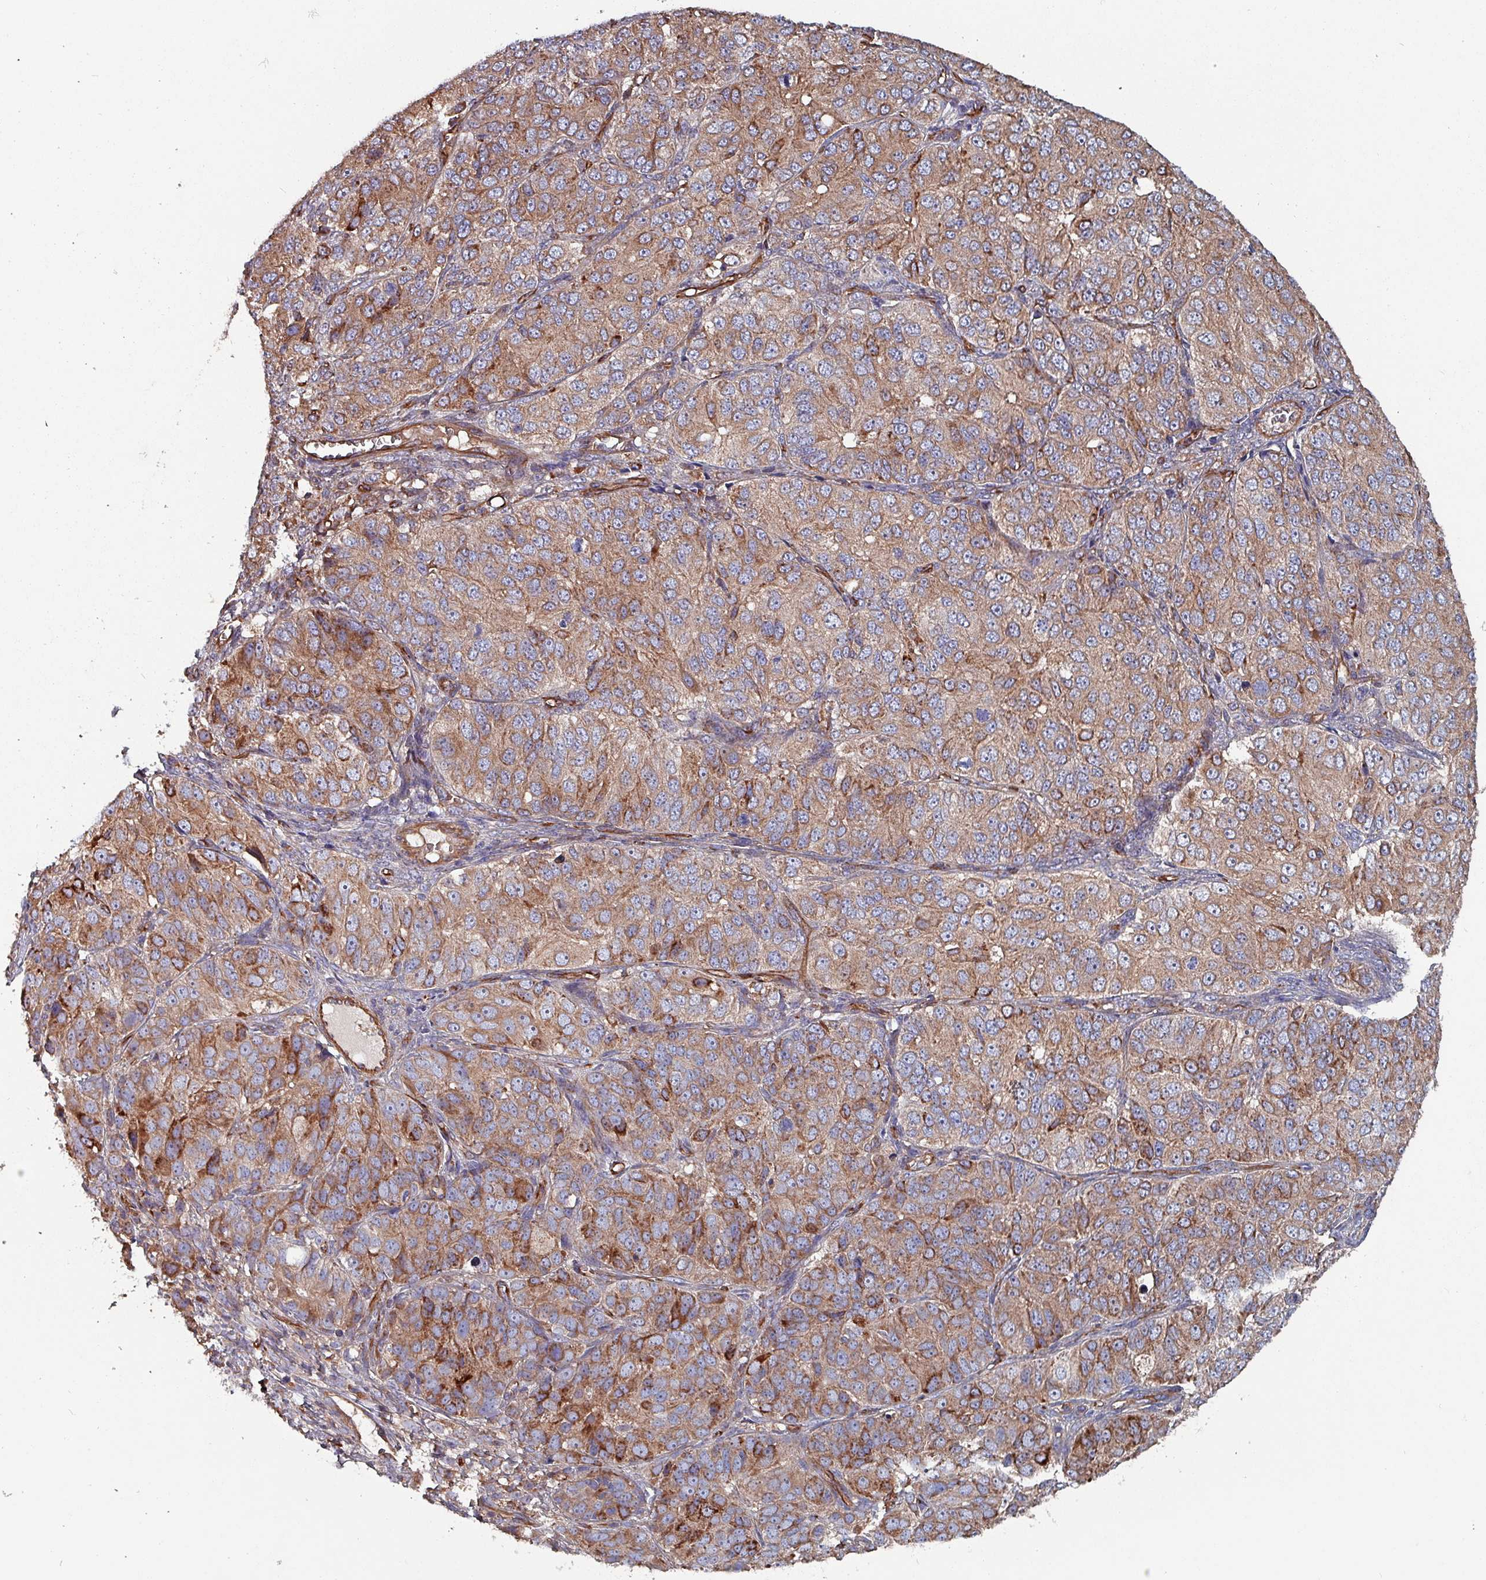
{"staining": {"intensity": "moderate", "quantity": ">75%", "location": "cytoplasmic/membranous"}, "tissue": "ovarian cancer", "cell_type": "Tumor cells", "image_type": "cancer", "snomed": [{"axis": "morphology", "description": "Carcinoma, endometroid"}, {"axis": "topography", "description": "Ovary"}], "caption": "Protein expression analysis of human endometroid carcinoma (ovarian) reveals moderate cytoplasmic/membranous staining in about >75% of tumor cells. (DAB IHC with brightfield microscopy, high magnification).", "gene": "ANO10", "patient": {"sex": "female", "age": 51}}